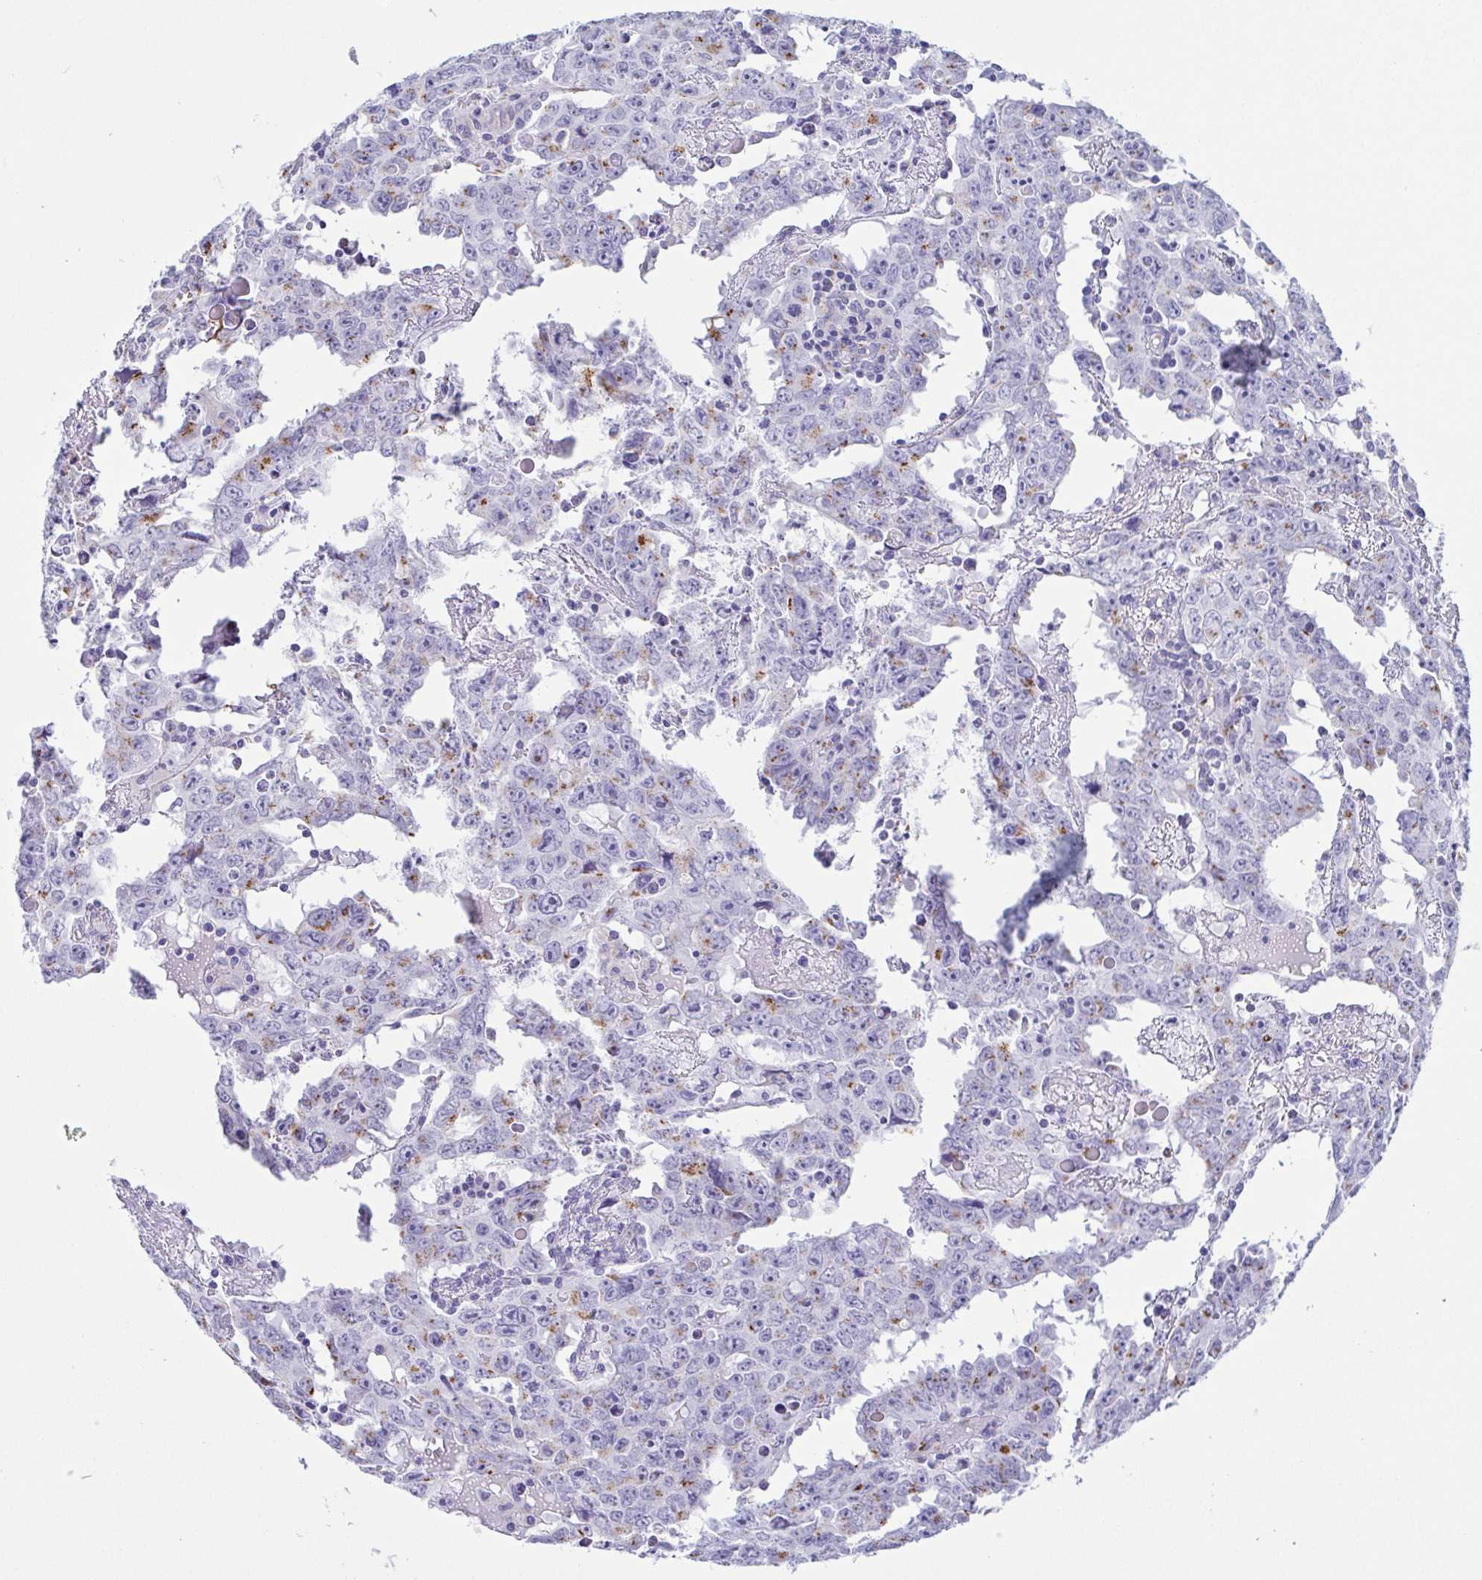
{"staining": {"intensity": "moderate", "quantity": "<25%", "location": "cytoplasmic/membranous"}, "tissue": "testis cancer", "cell_type": "Tumor cells", "image_type": "cancer", "snomed": [{"axis": "morphology", "description": "Carcinoma, Embryonal, NOS"}, {"axis": "topography", "description": "Testis"}], "caption": "Protein expression analysis of human testis cancer reveals moderate cytoplasmic/membranous positivity in about <25% of tumor cells.", "gene": "SULT1B1", "patient": {"sex": "male", "age": 22}}